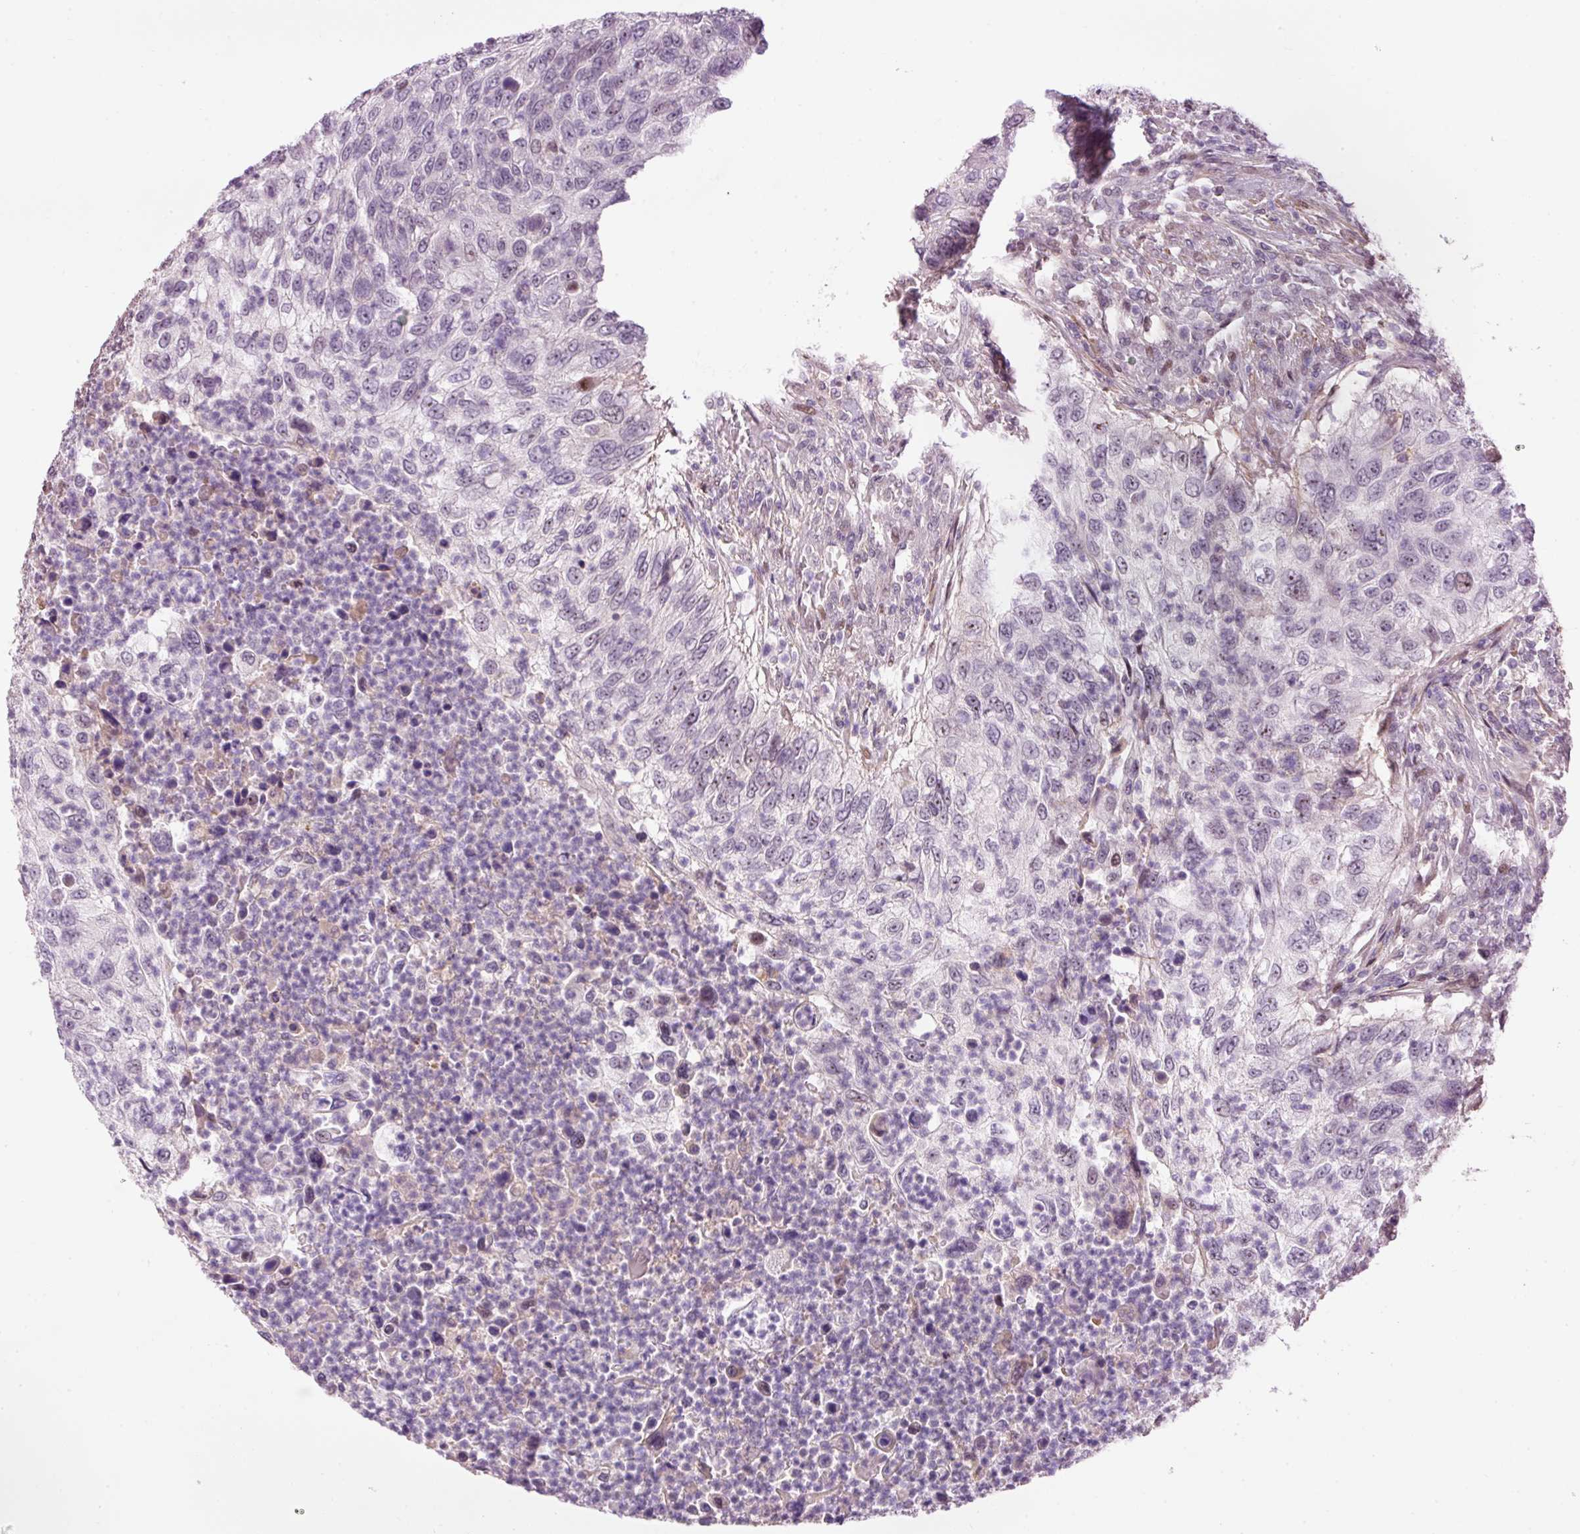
{"staining": {"intensity": "negative", "quantity": "none", "location": "none"}, "tissue": "urothelial cancer", "cell_type": "Tumor cells", "image_type": "cancer", "snomed": [{"axis": "morphology", "description": "Urothelial carcinoma, High grade"}, {"axis": "topography", "description": "Urinary bladder"}], "caption": "High power microscopy photomicrograph of an immunohistochemistry (IHC) image of urothelial carcinoma (high-grade), revealing no significant expression in tumor cells. (Stains: DAB IHC with hematoxylin counter stain, Microscopy: brightfield microscopy at high magnification).", "gene": "HNF1A", "patient": {"sex": "female", "age": 60}}